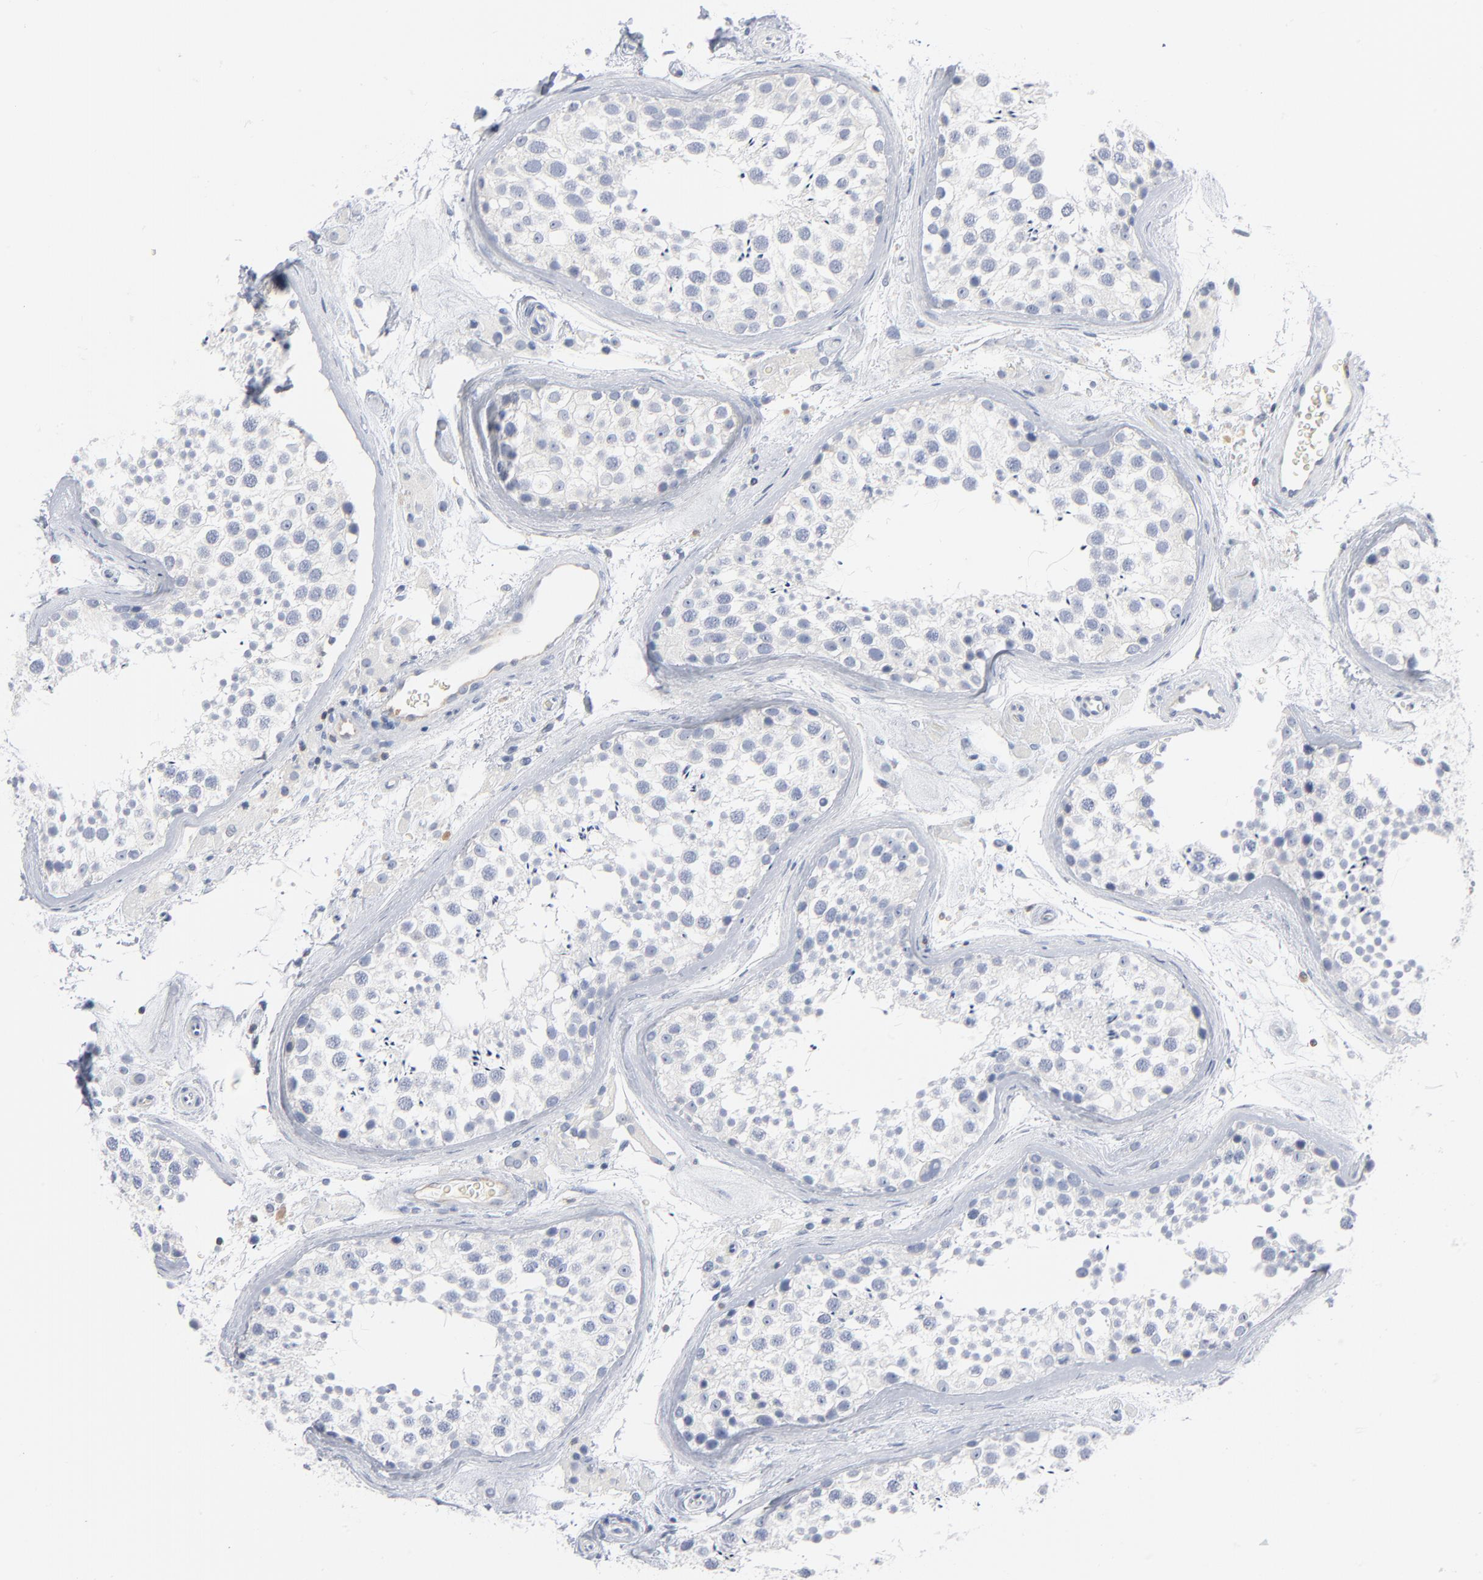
{"staining": {"intensity": "negative", "quantity": "none", "location": "none"}, "tissue": "testis", "cell_type": "Cells in seminiferous ducts", "image_type": "normal", "snomed": [{"axis": "morphology", "description": "Normal tissue, NOS"}, {"axis": "topography", "description": "Testis"}], "caption": "Immunohistochemical staining of normal testis reveals no significant positivity in cells in seminiferous ducts.", "gene": "PTK2B", "patient": {"sex": "male", "age": 46}}